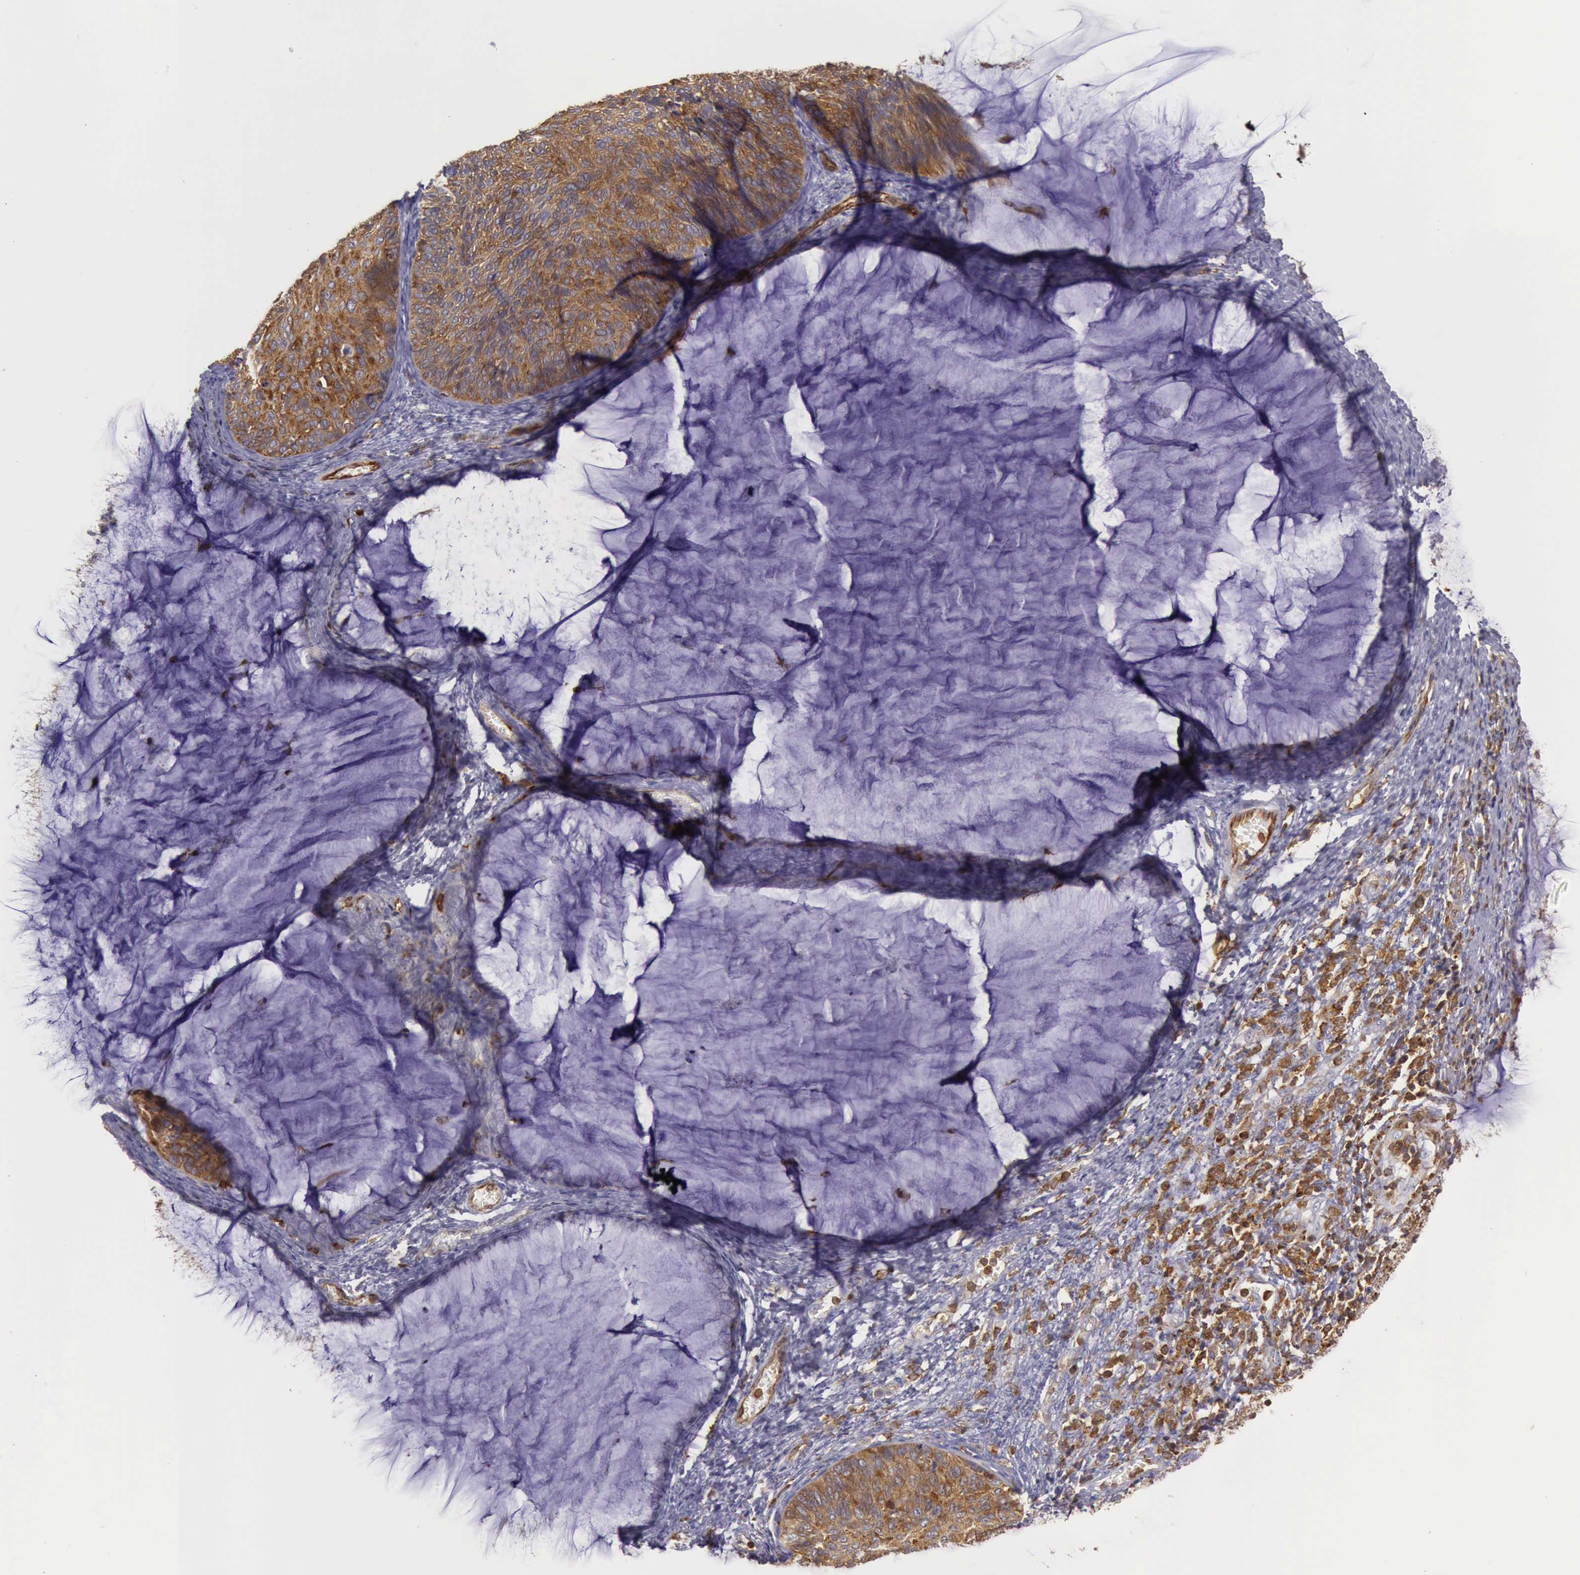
{"staining": {"intensity": "strong", "quantity": ">75%", "location": "cytoplasmic/membranous"}, "tissue": "cervical cancer", "cell_type": "Tumor cells", "image_type": "cancer", "snomed": [{"axis": "morphology", "description": "Squamous cell carcinoma, NOS"}, {"axis": "topography", "description": "Cervix"}], "caption": "Immunohistochemistry (IHC) photomicrograph of cervical squamous cell carcinoma stained for a protein (brown), which displays high levels of strong cytoplasmic/membranous staining in about >75% of tumor cells.", "gene": "ARHGAP4", "patient": {"sex": "female", "age": 36}}